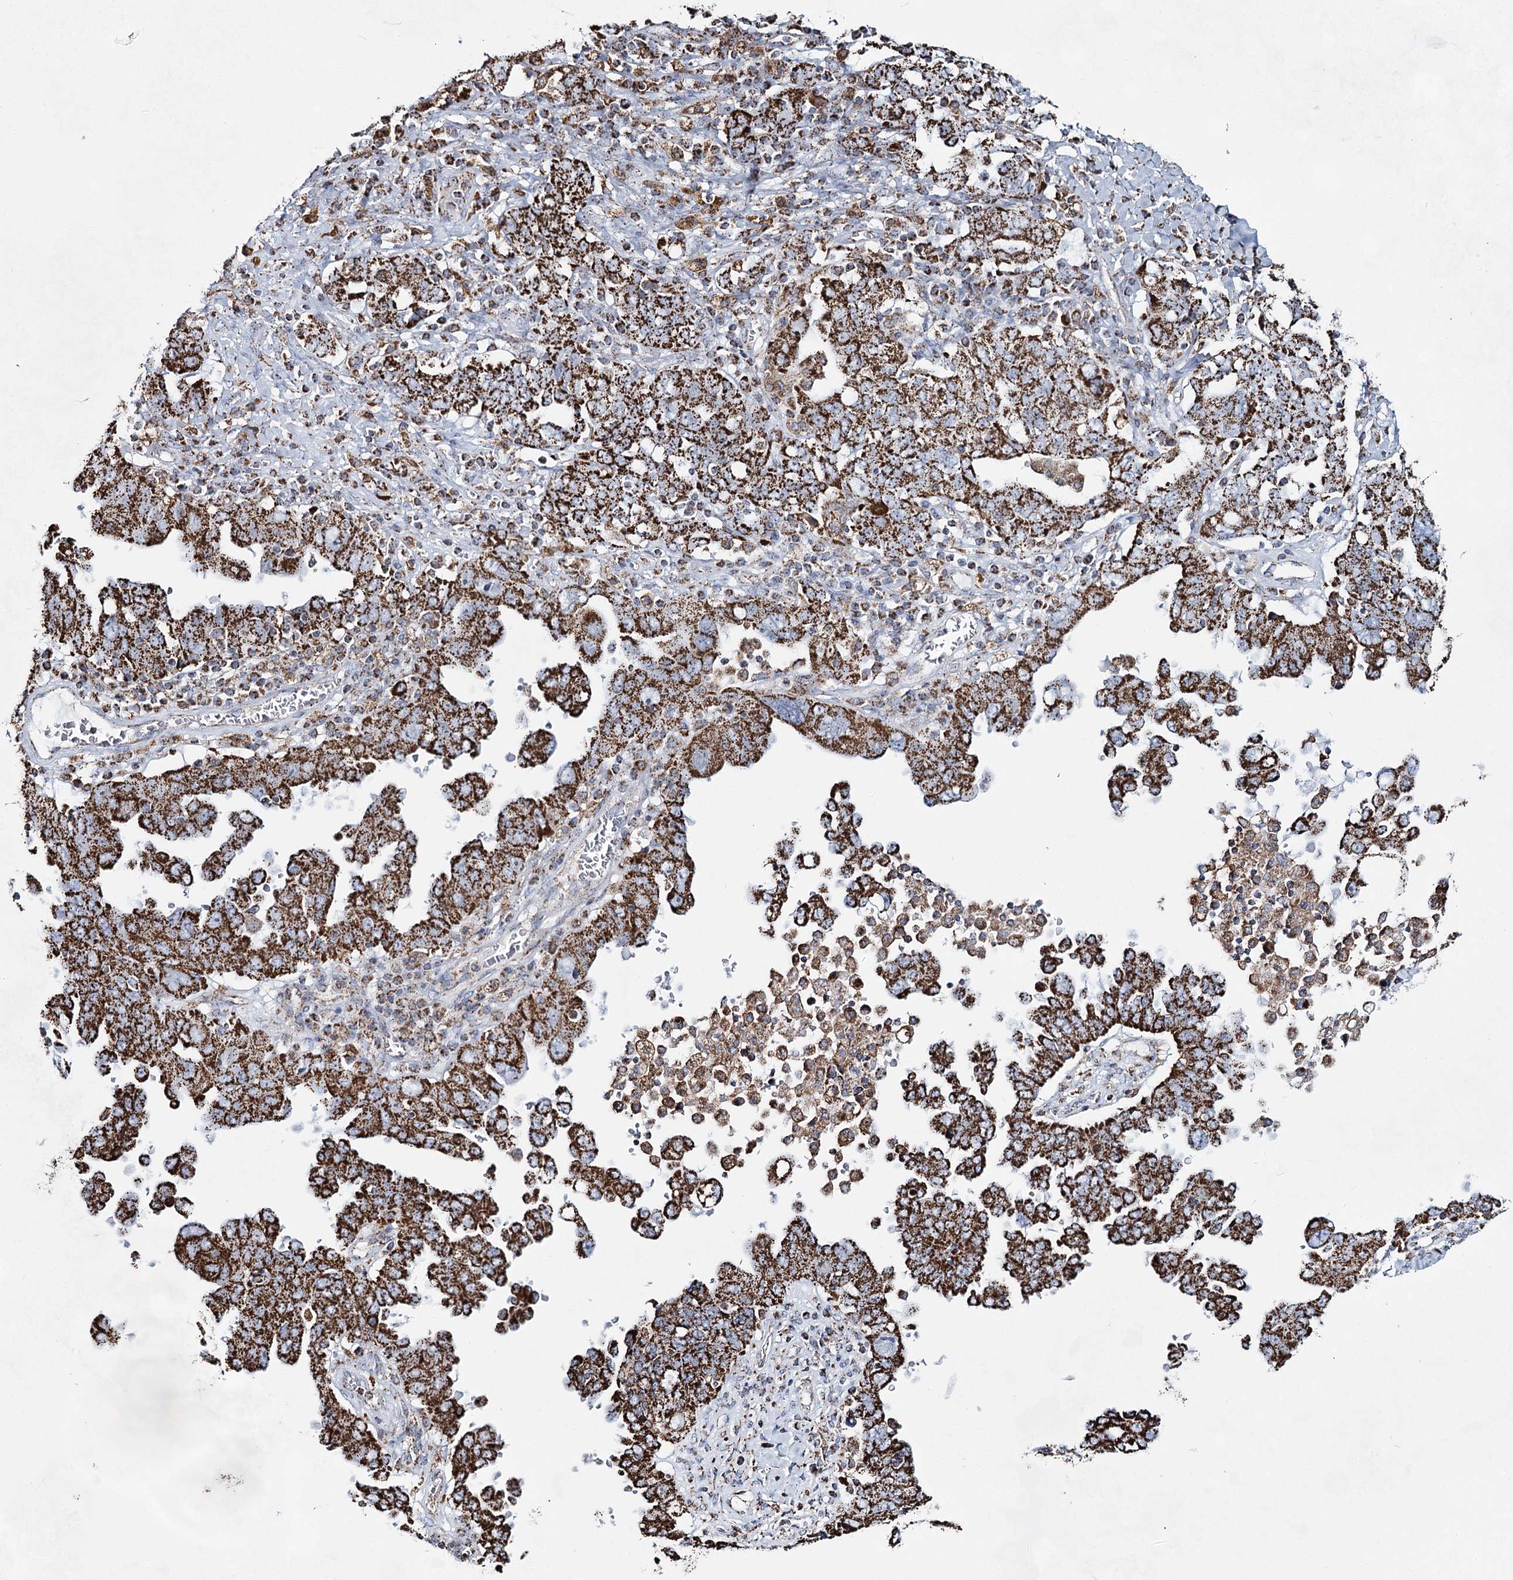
{"staining": {"intensity": "strong", "quantity": ">75%", "location": "cytoplasmic/membranous"}, "tissue": "ovarian cancer", "cell_type": "Tumor cells", "image_type": "cancer", "snomed": [{"axis": "morphology", "description": "Carcinoma, endometroid"}, {"axis": "topography", "description": "Ovary"}], "caption": "High-magnification brightfield microscopy of ovarian endometroid carcinoma stained with DAB (3,3'-diaminobenzidine) (brown) and counterstained with hematoxylin (blue). tumor cells exhibit strong cytoplasmic/membranous expression is seen in approximately>75% of cells.", "gene": "CWF19L1", "patient": {"sex": "female", "age": 62}}